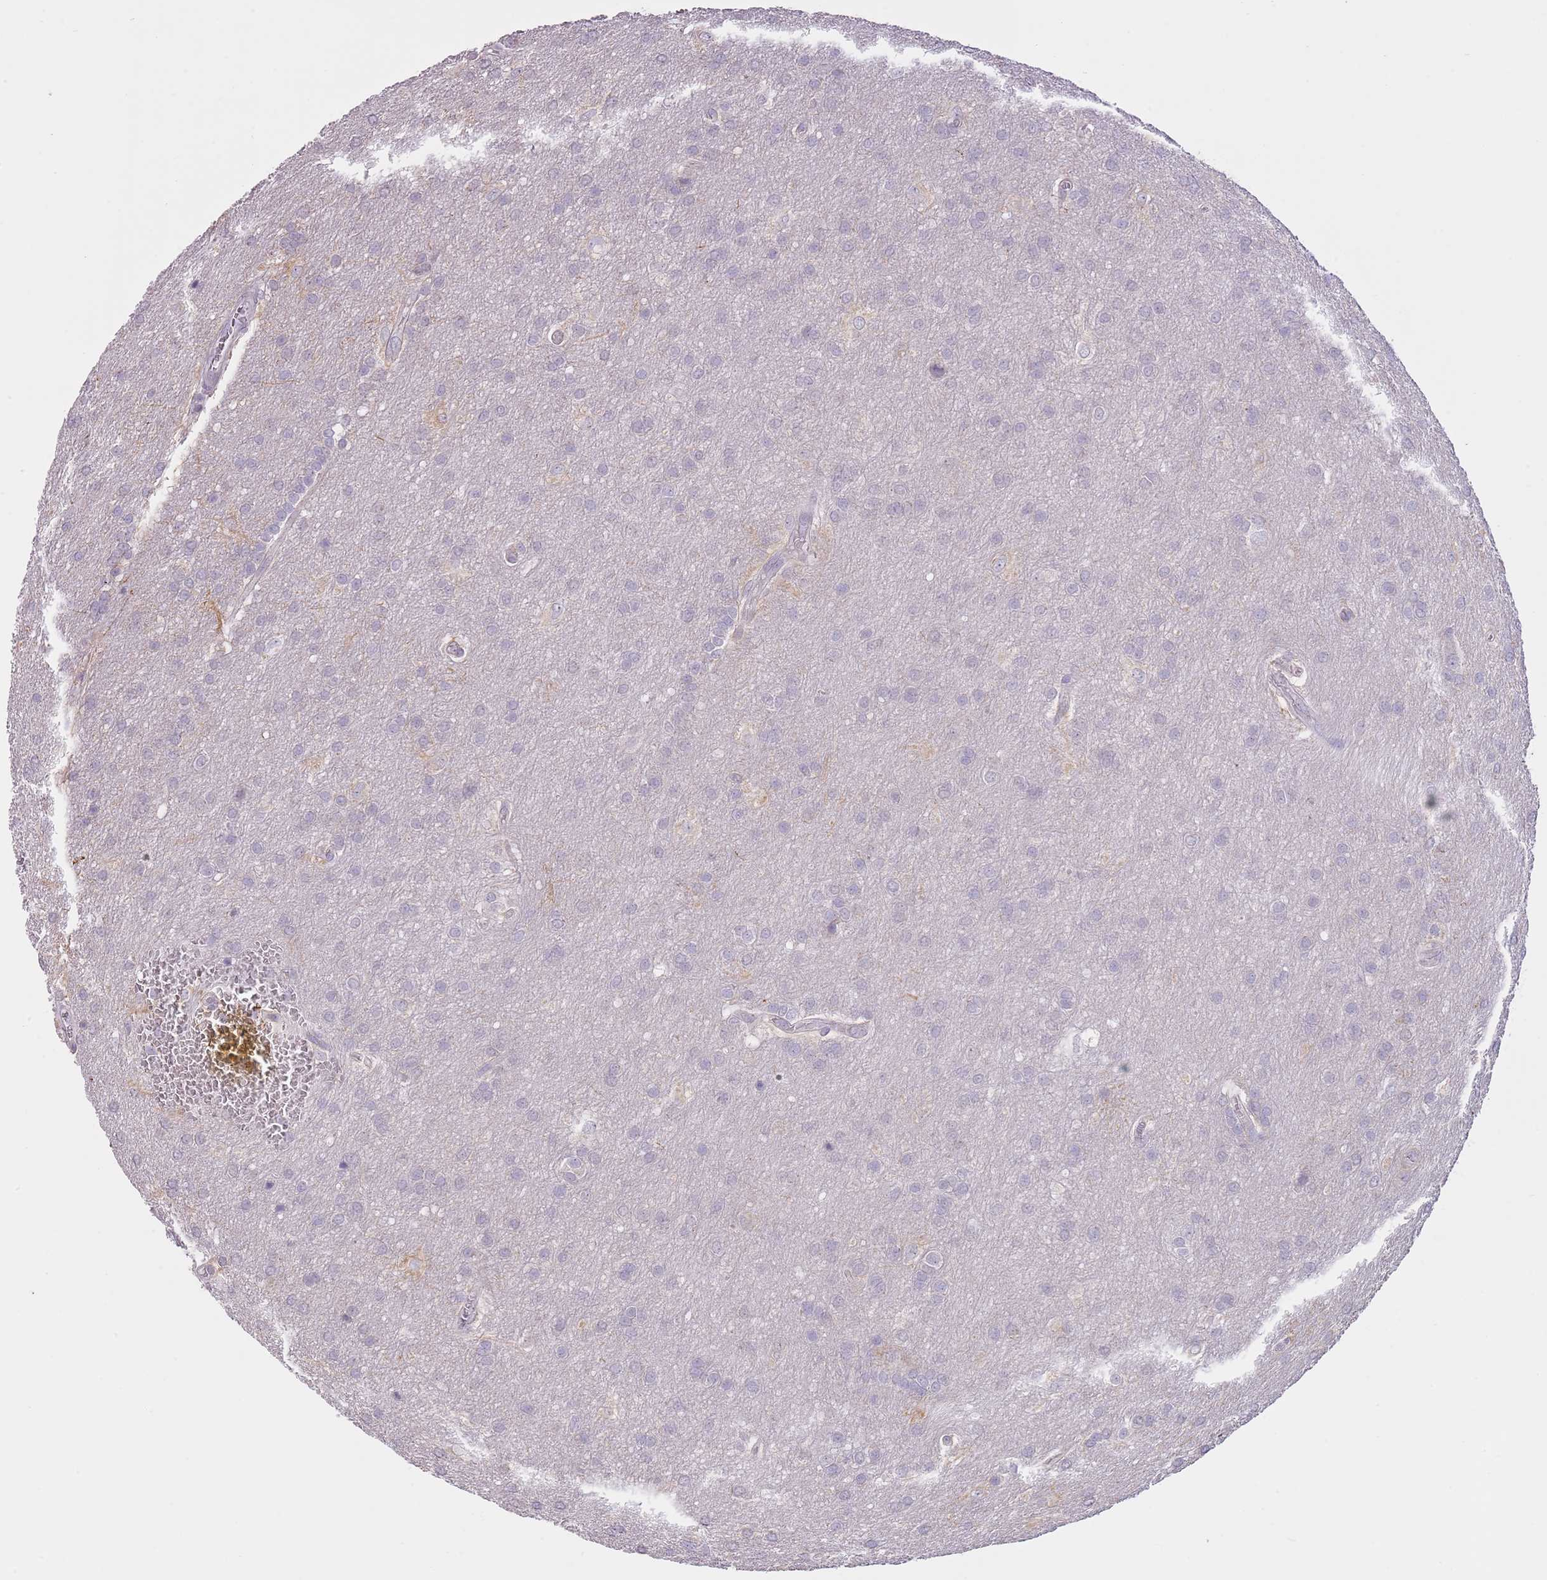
{"staining": {"intensity": "negative", "quantity": "none", "location": "none"}, "tissue": "glioma", "cell_type": "Tumor cells", "image_type": "cancer", "snomed": [{"axis": "morphology", "description": "Glioma, malignant, Low grade"}, {"axis": "topography", "description": "Brain"}], "caption": "High magnification brightfield microscopy of malignant glioma (low-grade) stained with DAB (brown) and counterstained with hematoxylin (blue): tumor cells show no significant positivity. (Stains: DAB immunohistochemistry with hematoxylin counter stain, Microscopy: brightfield microscopy at high magnification).", "gene": "SLC35E3", "patient": {"sex": "male", "age": 66}}